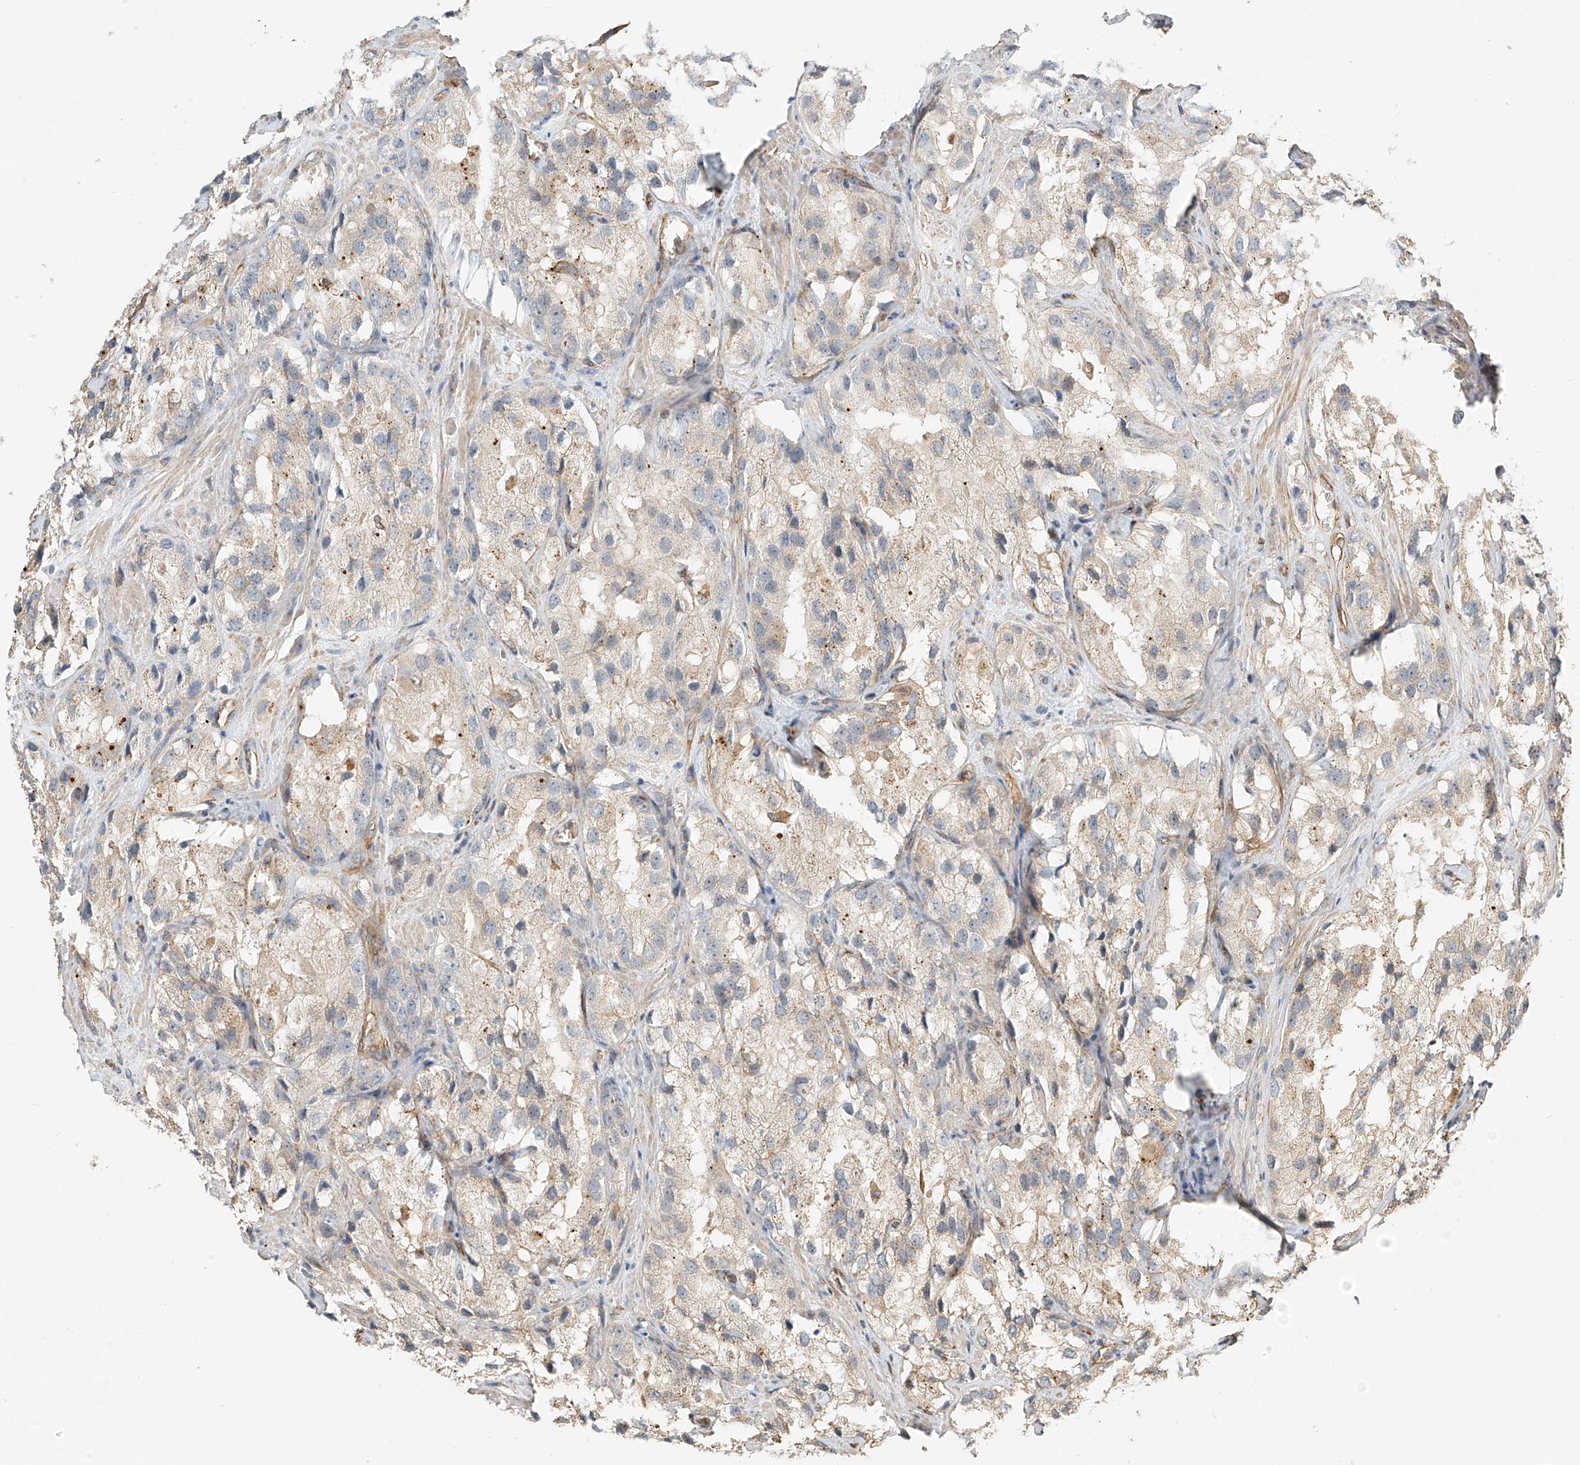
{"staining": {"intensity": "moderate", "quantity": "<25%", "location": "cytoplasmic/membranous"}, "tissue": "prostate cancer", "cell_type": "Tumor cells", "image_type": "cancer", "snomed": [{"axis": "morphology", "description": "Adenocarcinoma, High grade"}, {"axis": "topography", "description": "Prostate"}], "caption": "Protein staining of high-grade adenocarcinoma (prostate) tissue reveals moderate cytoplasmic/membranous staining in approximately <25% of tumor cells.", "gene": "CSMD3", "patient": {"sex": "male", "age": 66}}